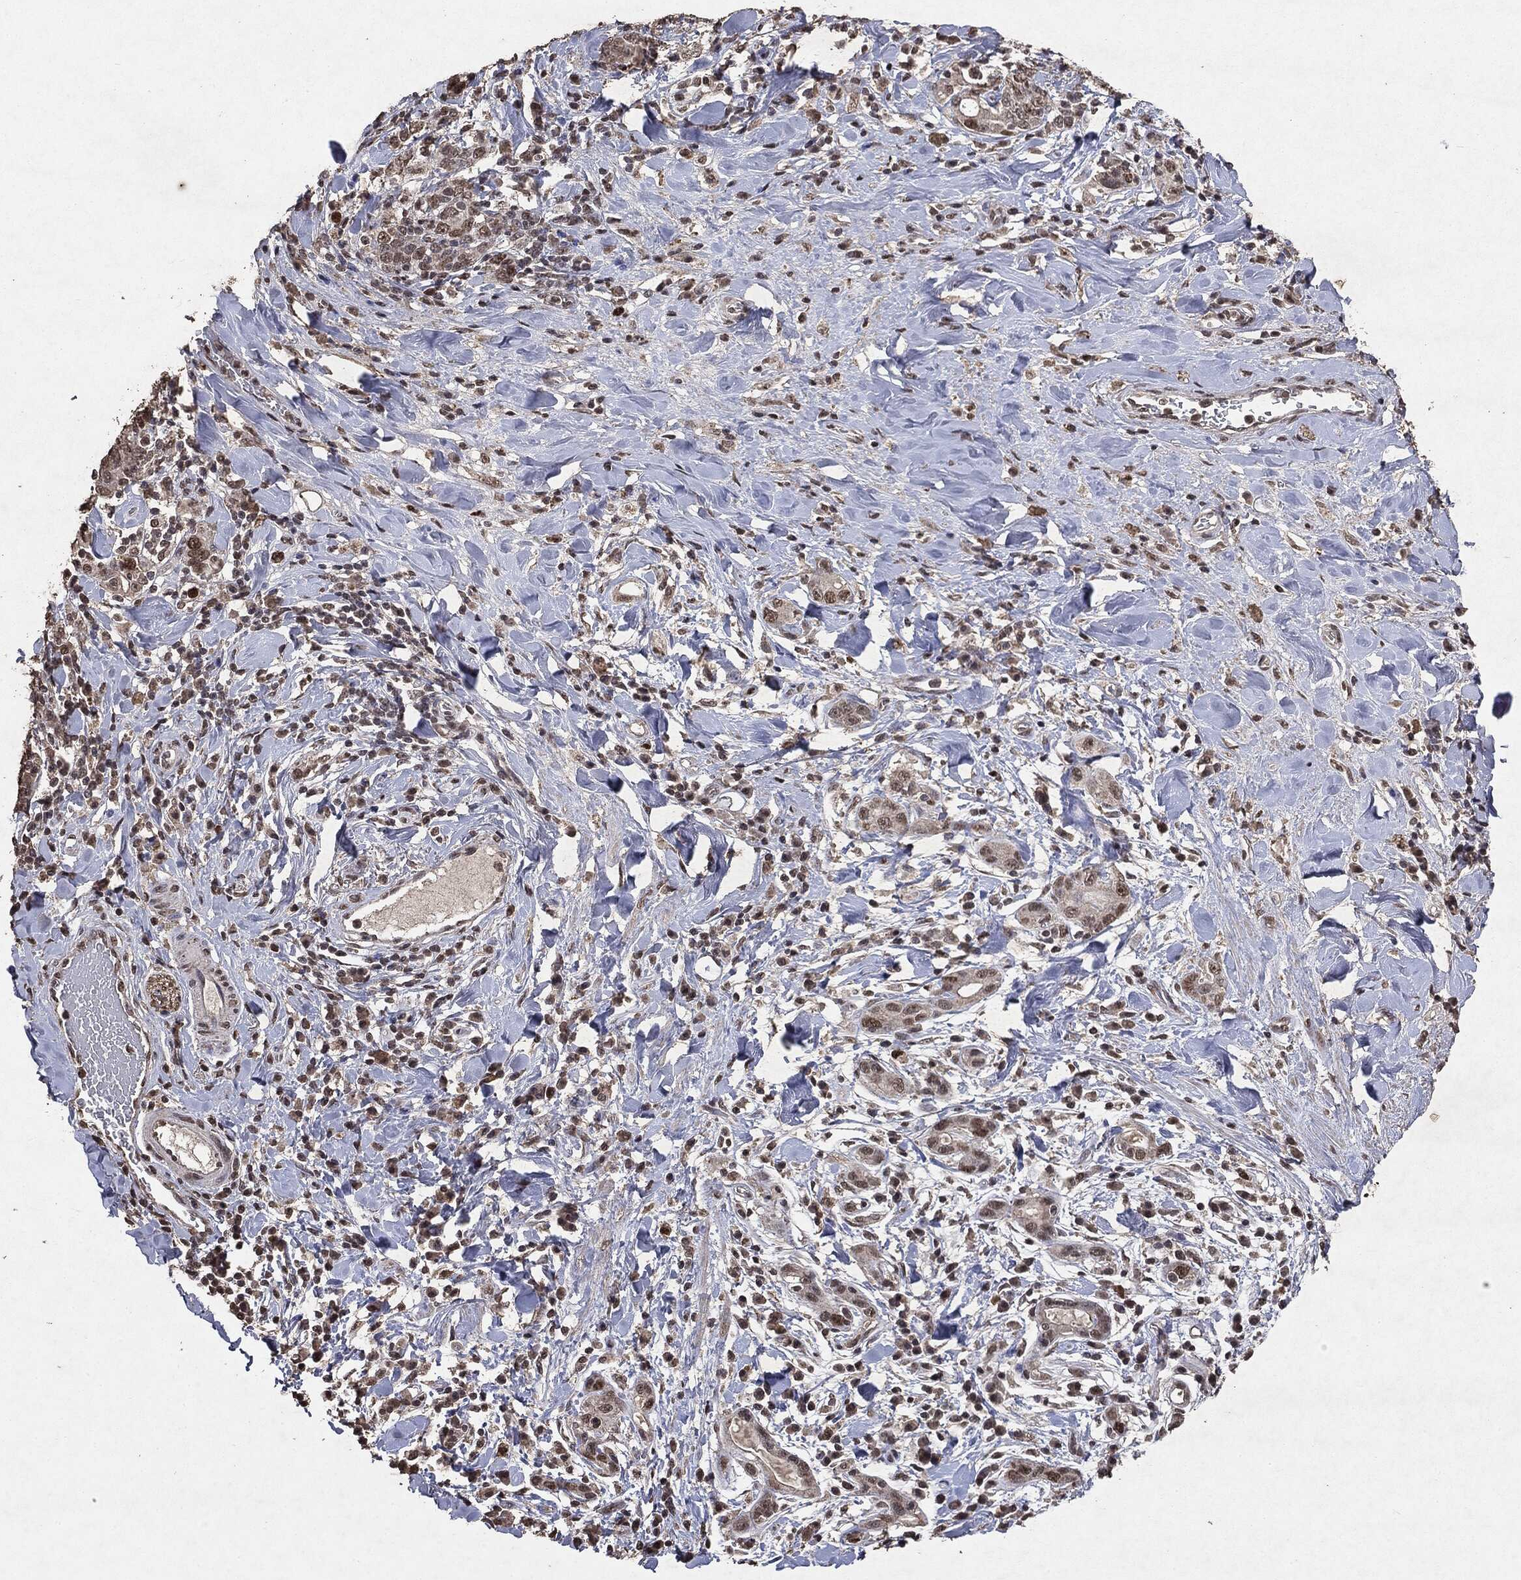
{"staining": {"intensity": "weak", "quantity": "25%-75%", "location": "nuclear"}, "tissue": "stomach cancer", "cell_type": "Tumor cells", "image_type": "cancer", "snomed": [{"axis": "morphology", "description": "Adenocarcinoma, NOS"}, {"axis": "topography", "description": "Stomach"}], "caption": "A histopathology image of stomach cancer stained for a protein exhibits weak nuclear brown staining in tumor cells.", "gene": "RAD18", "patient": {"sex": "male", "age": 79}}